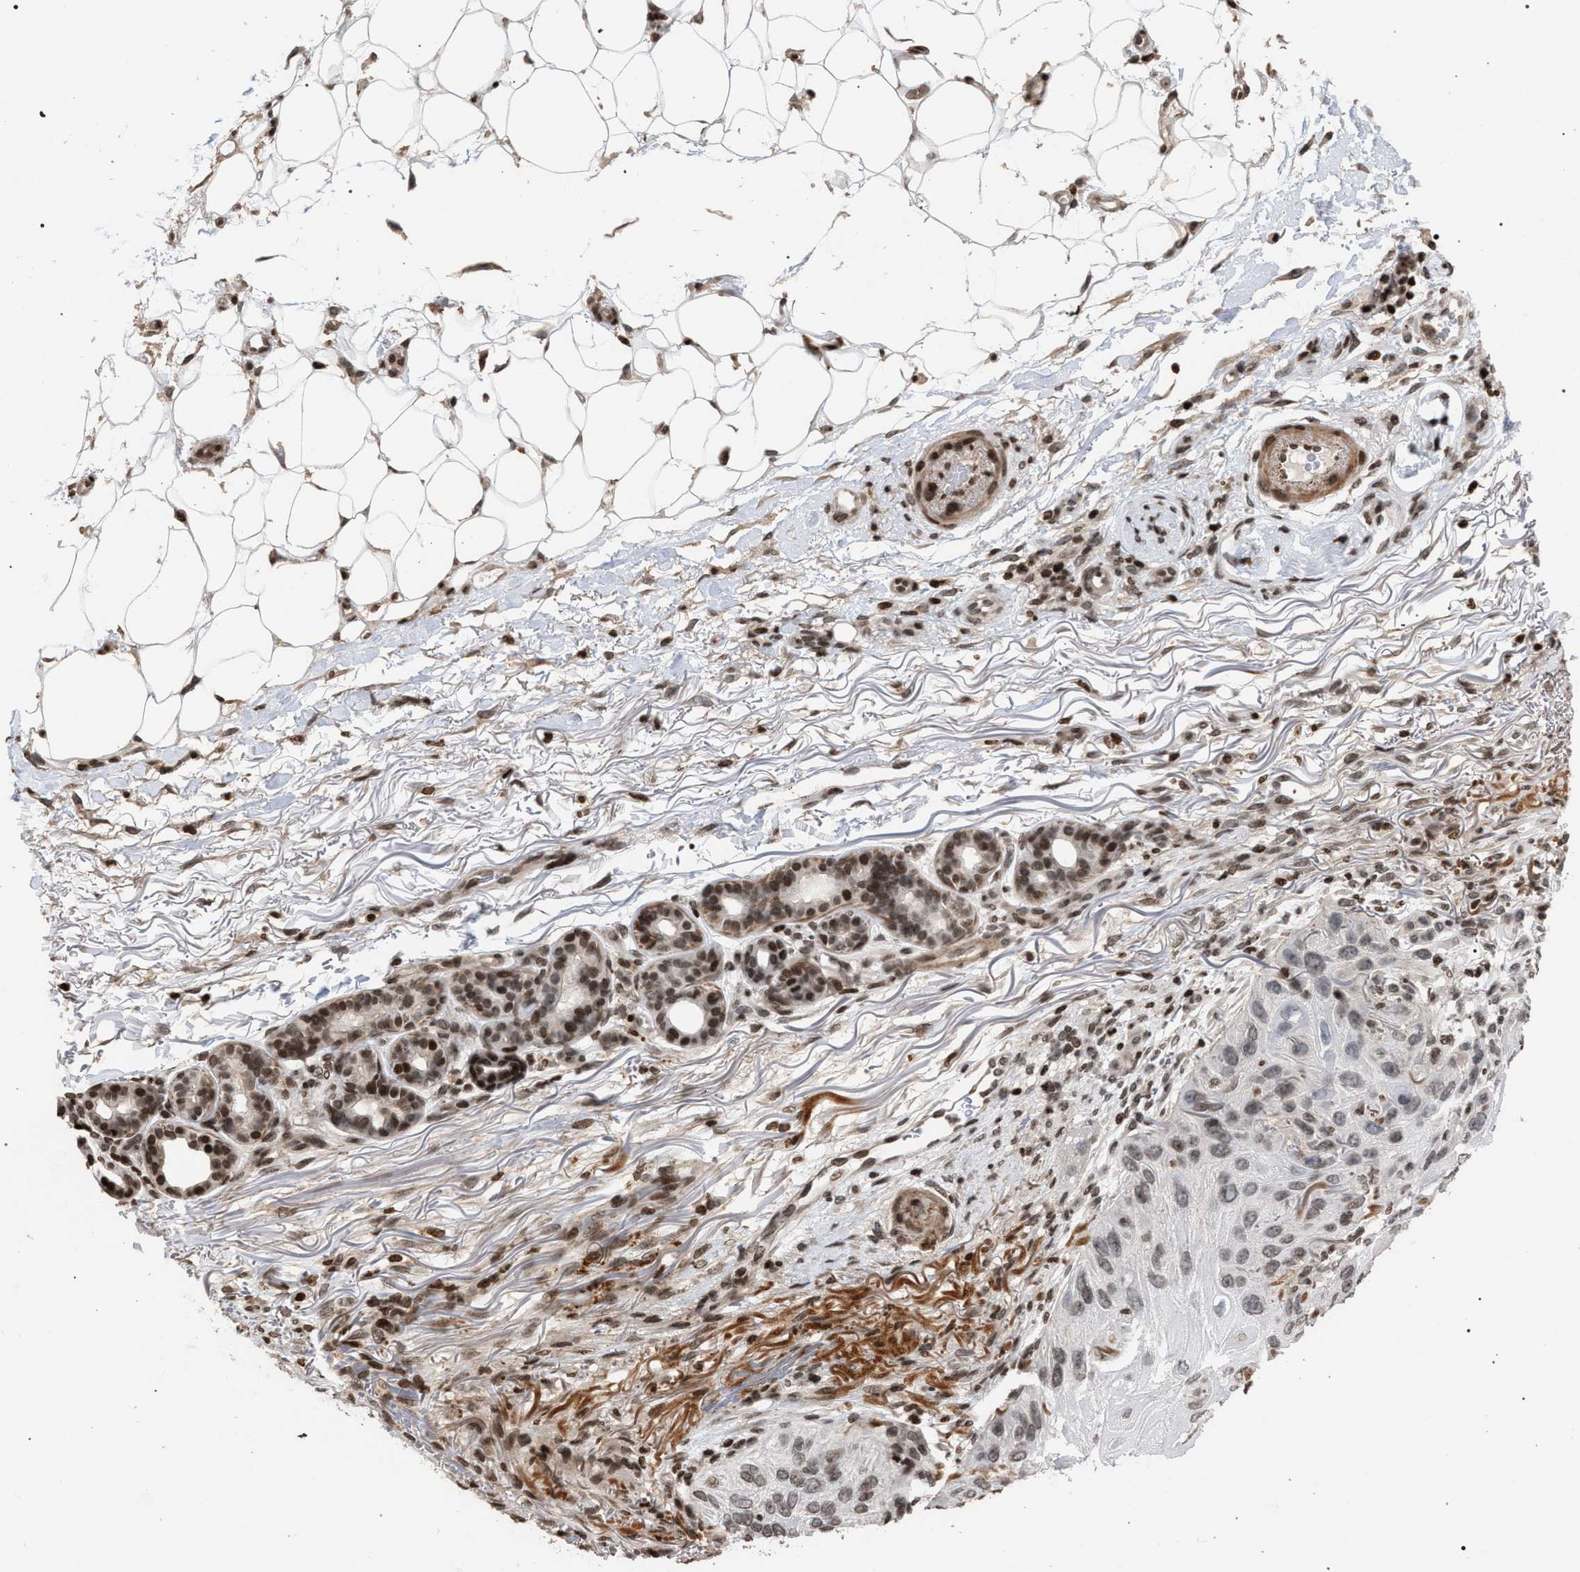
{"staining": {"intensity": "weak", "quantity": ">75%", "location": "nuclear"}, "tissue": "skin cancer", "cell_type": "Tumor cells", "image_type": "cancer", "snomed": [{"axis": "morphology", "description": "Squamous cell carcinoma, NOS"}, {"axis": "topography", "description": "Skin"}], "caption": "Weak nuclear staining is identified in approximately >75% of tumor cells in skin cancer (squamous cell carcinoma).", "gene": "FOXD3", "patient": {"sex": "female", "age": 77}}